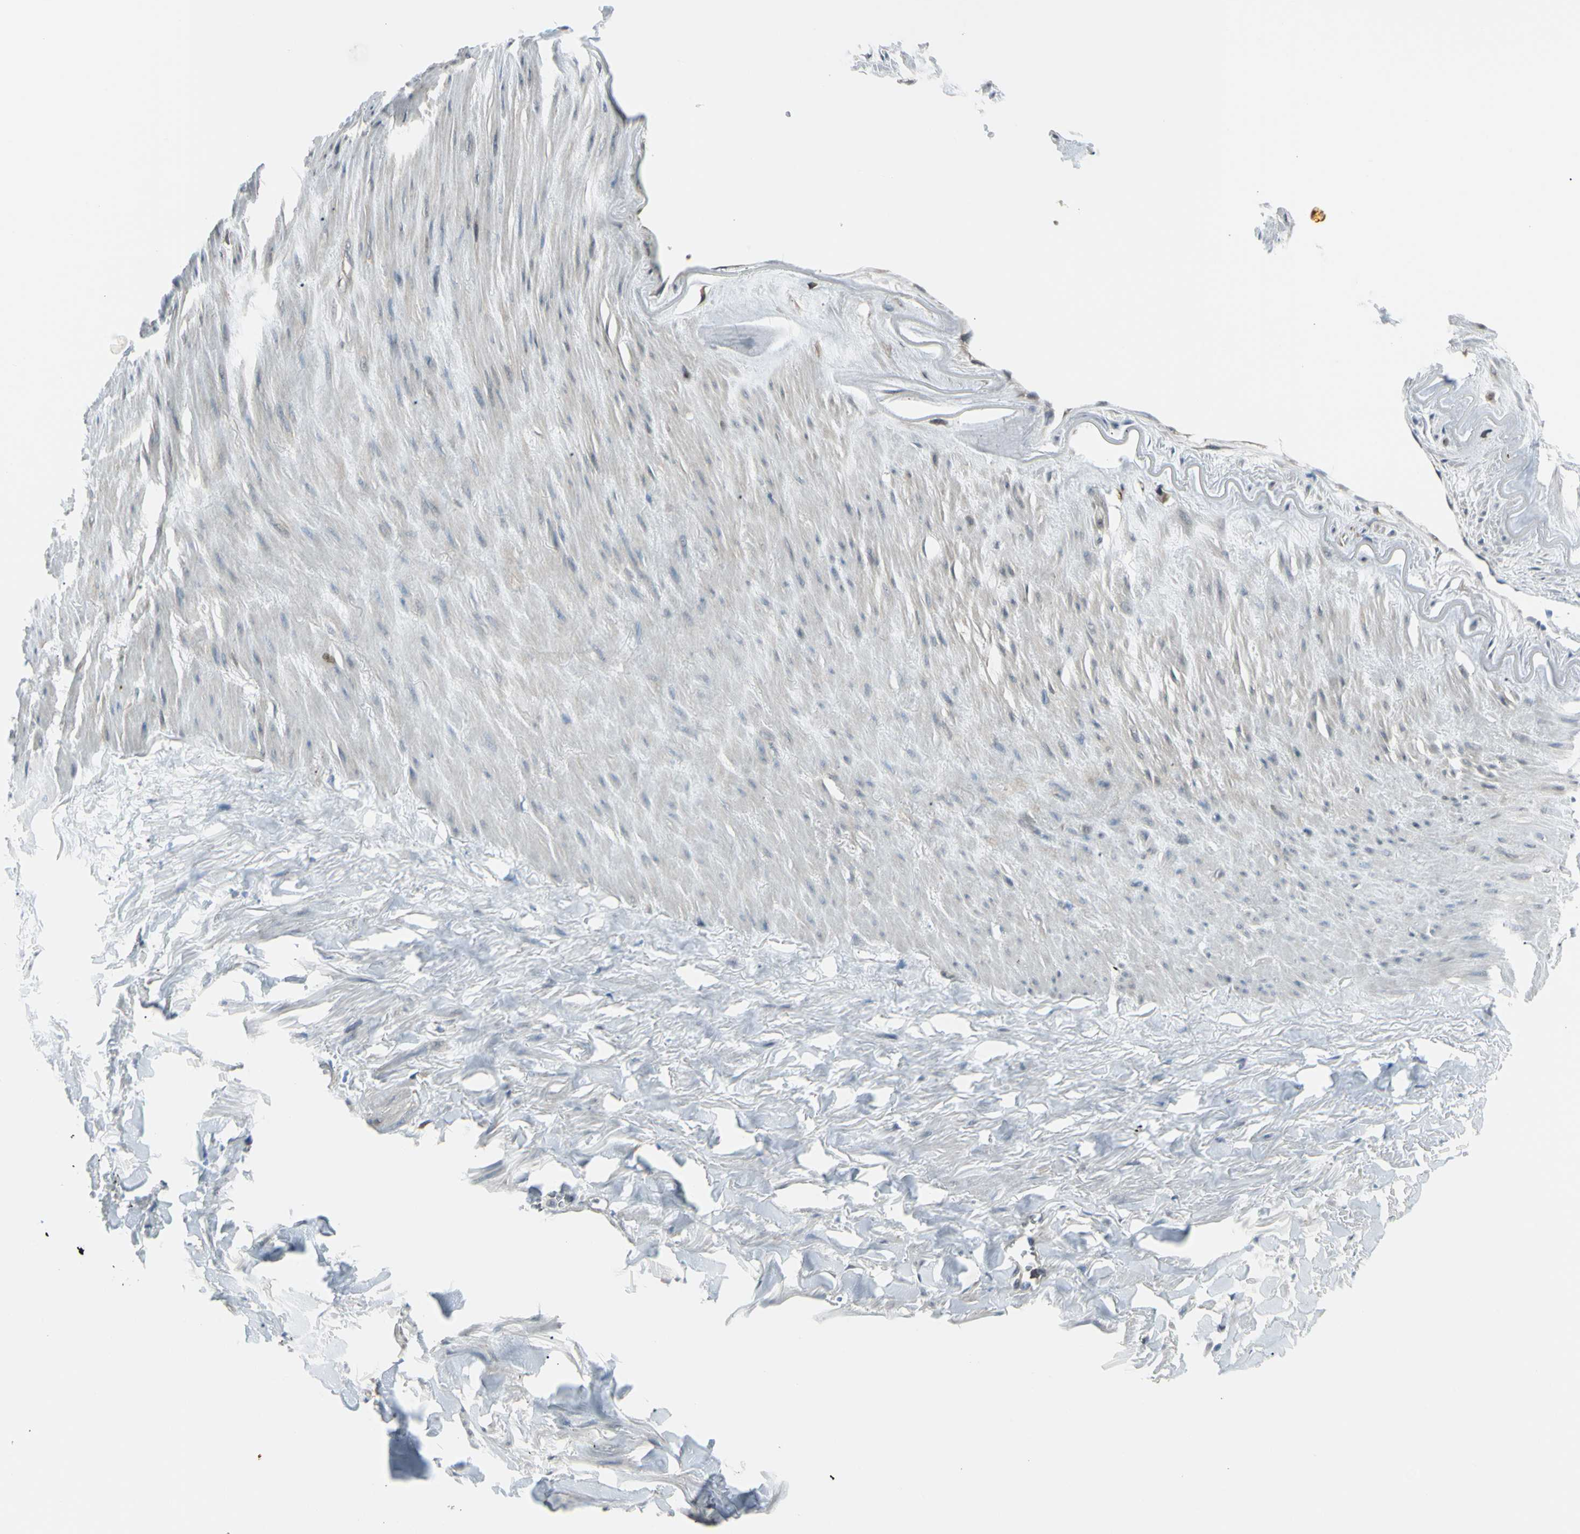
{"staining": {"intensity": "negative", "quantity": "none", "location": "none"}, "tissue": "adipose tissue", "cell_type": "Adipocytes", "image_type": "normal", "snomed": [{"axis": "morphology", "description": "Normal tissue, NOS"}, {"axis": "topography", "description": "Adipose tissue"}, {"axis": "topography", "description": "Peripheral nerve tissue"}], "caption": "High magnification brightfield microscopy of unremarkable adipose tissue stained with DAB (3,3'-diaminobenzidine) (brown) and counterstained with hematoxylin (blue): adipocytes show no significant staining. (DAB immunohistochemistry (IHC) visualized using brightfield microscopy, high magnification).", "gene": "YWHAQ", "patient": {"sex": "male", "age": 52}}